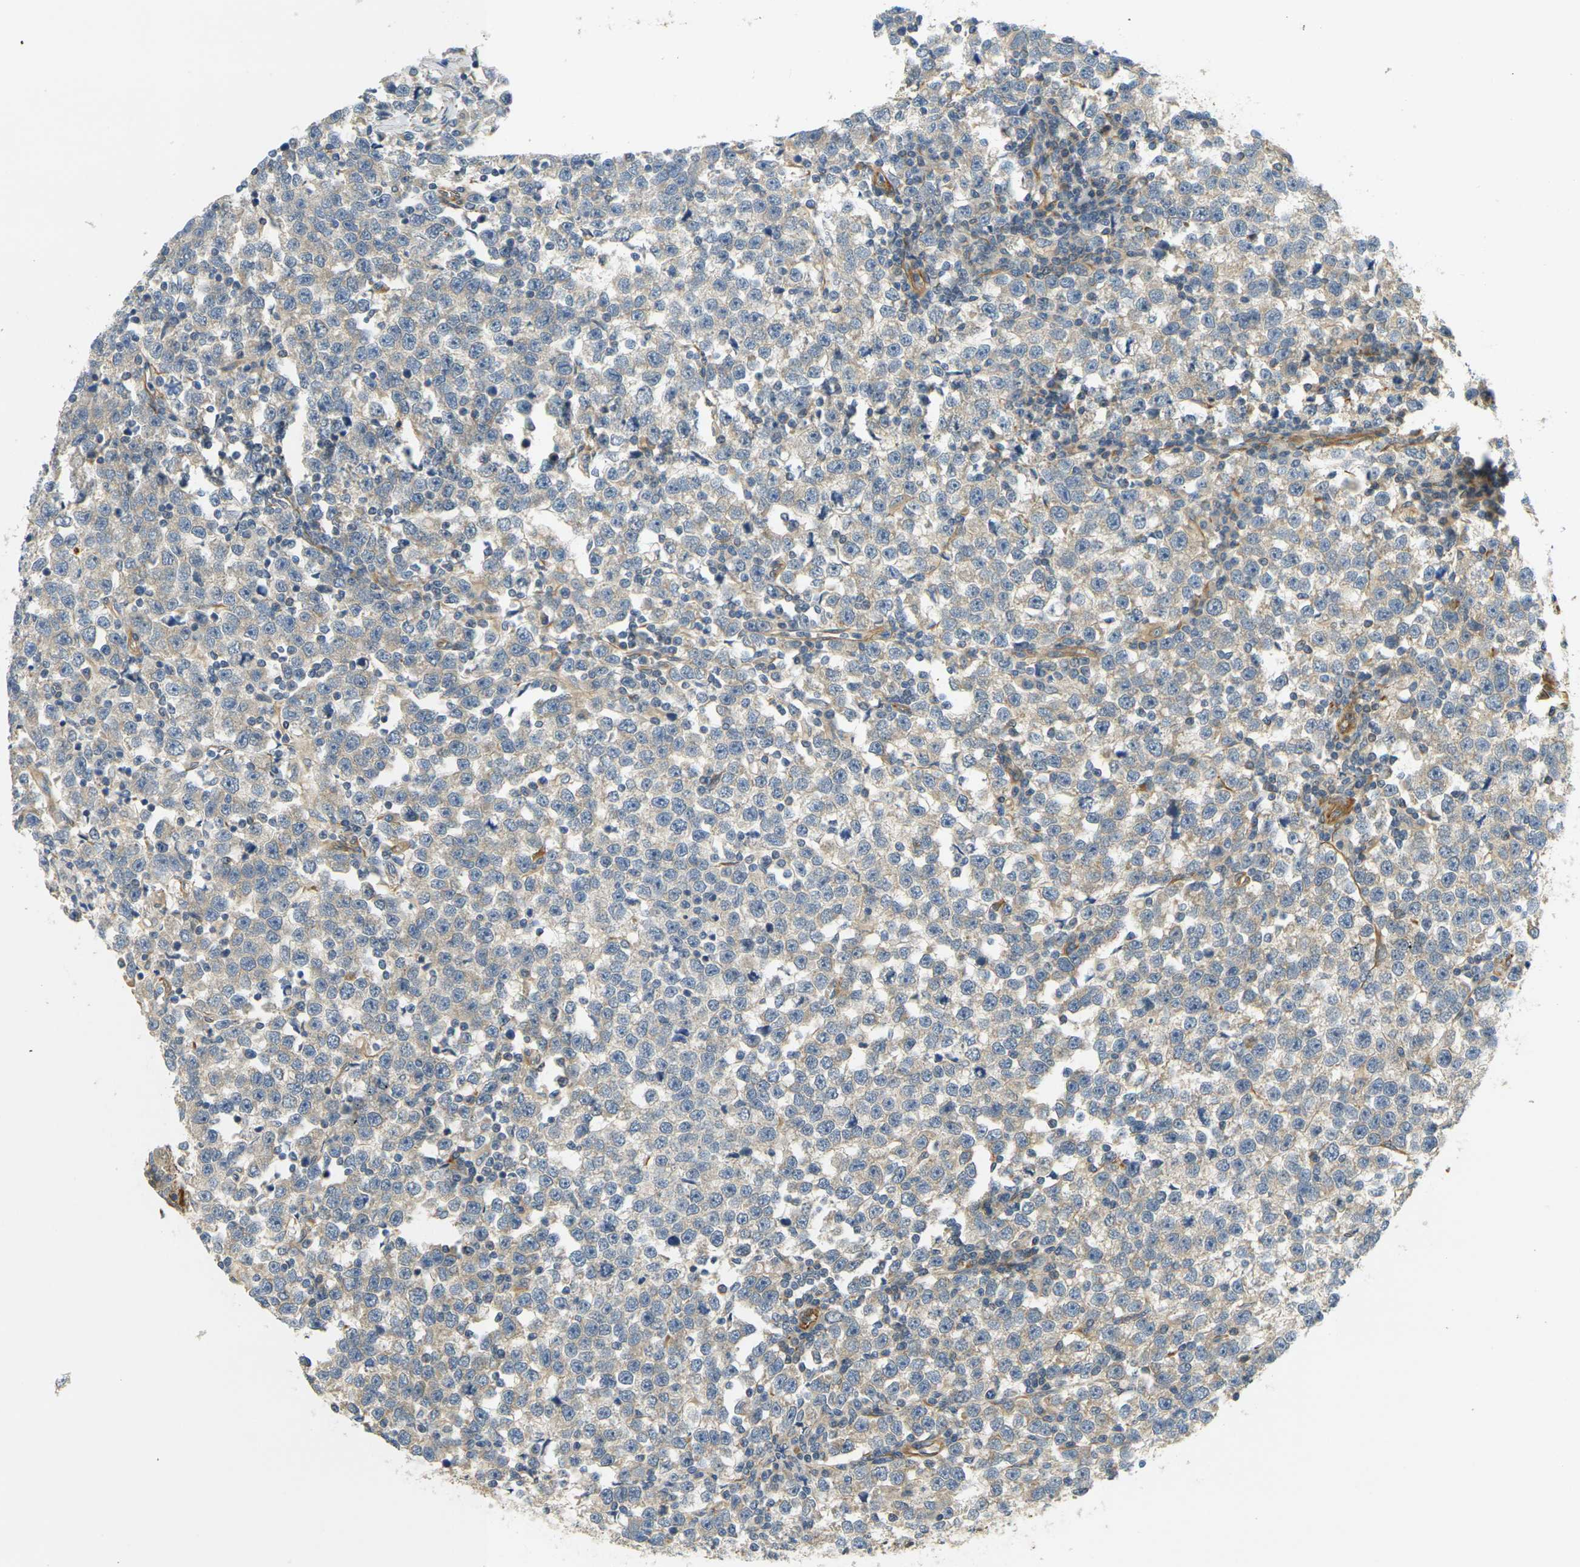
{"staining": {"intensity": "negative", "quantity": "none", "location": "none"}, "tissue": "testis cancer", "cell_type": "Tumor cells", "image_type": "cancer", "snomed": [{"axis": "morphology", "description": "Seminoma, NOS"}, {"axis": "topography", "description": "Testis"}], "caption": "DAB immunohistochemical staining of testis seminoma demonstrates no significant expression in tumor cells.", "gene": "CYTH3", "patient": {"sex": "male", "age": 43}}